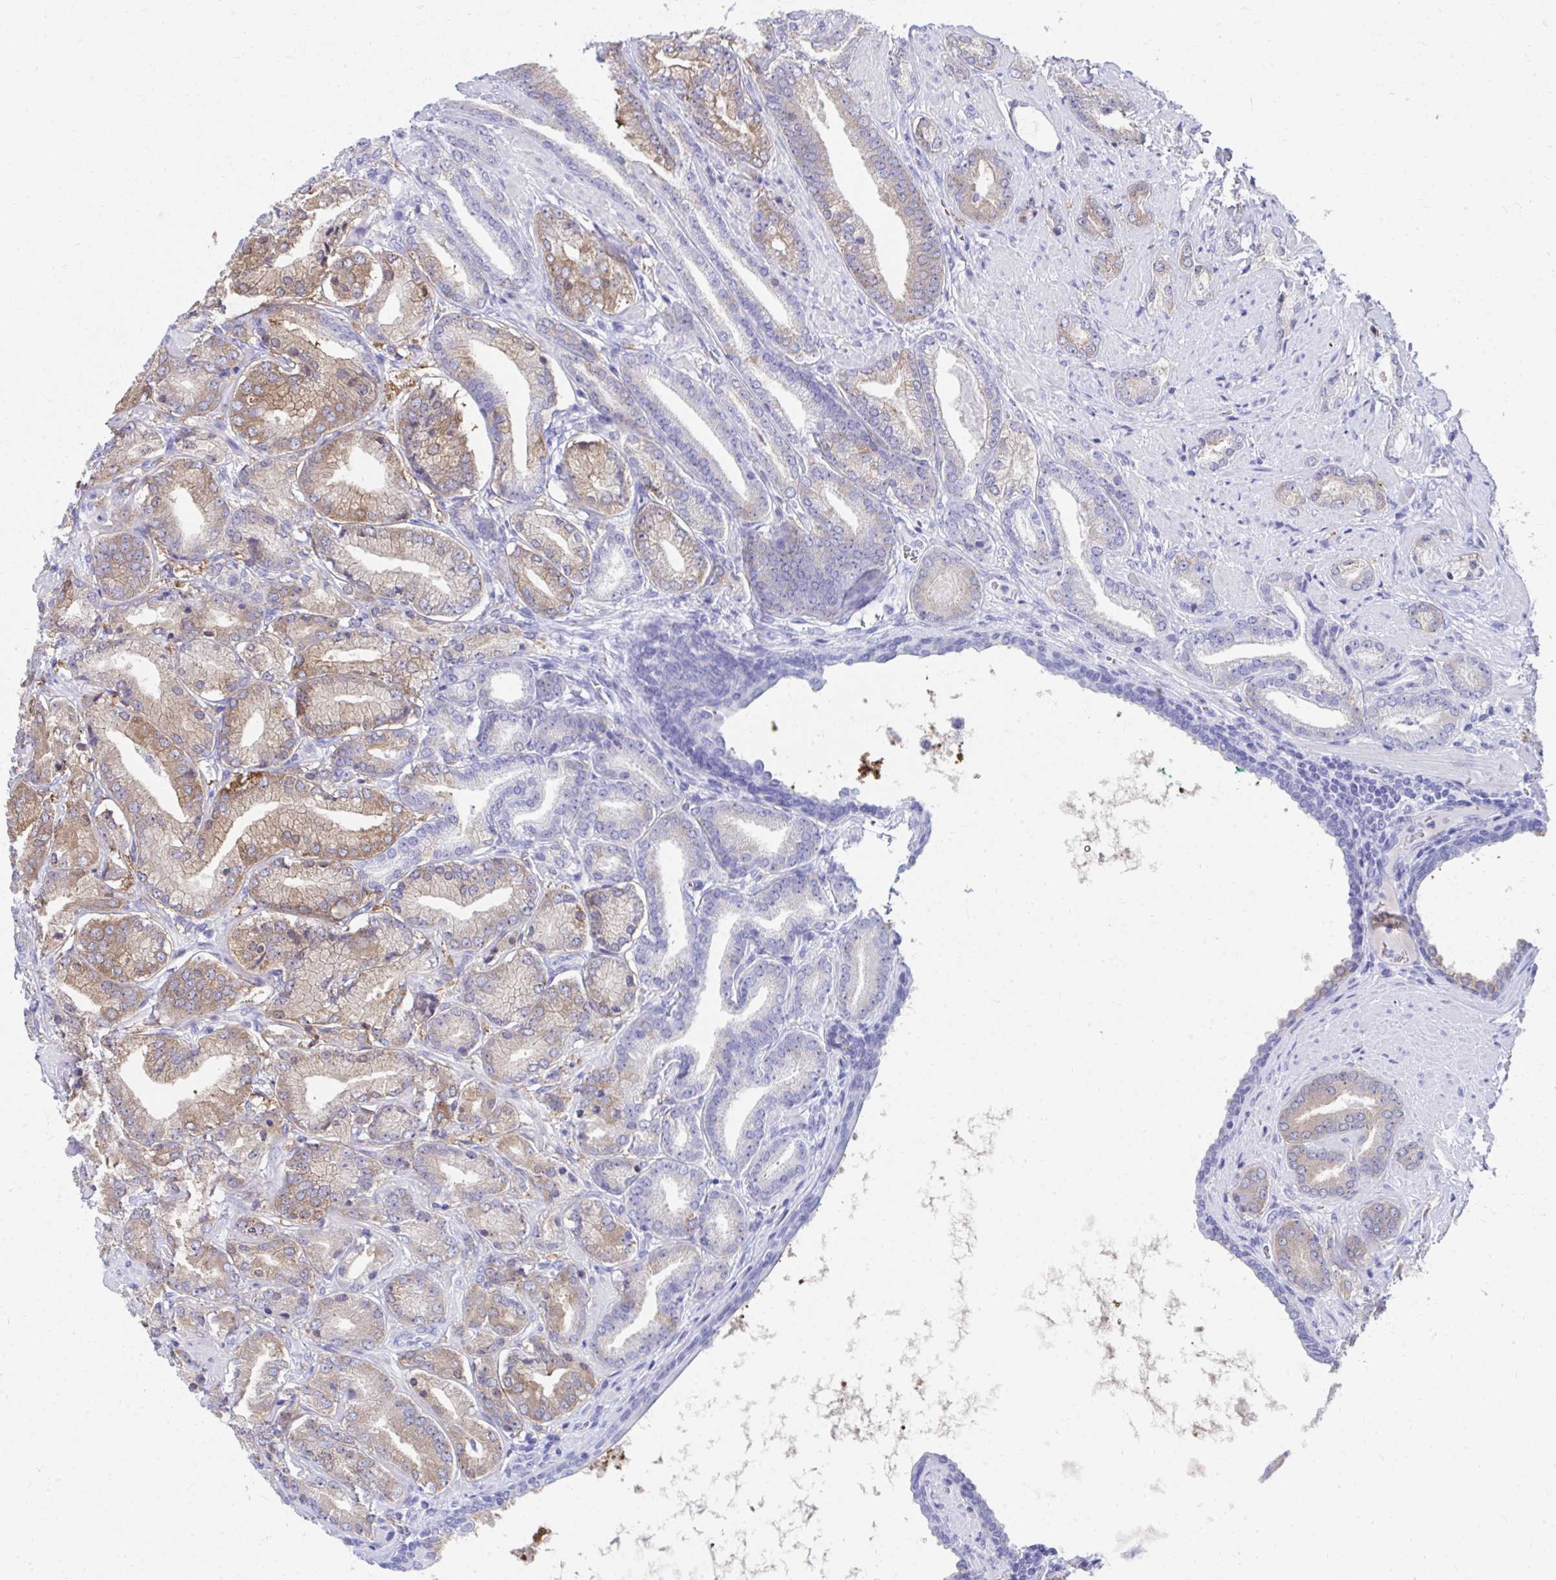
{"staining": {"intensity": "moderate", "quantity": "25%-75%", "location": "cytoplasmic/membranous"}, "tissue": "prostate cancer", "cell_type": "Tumor cells", "image_type": "cancer", "snomed": [{"axis": "morphology", "description": "Adenocarcinoma, High grade"}, {"axis": "topography", "description": "Prostate"}], "caption": "Immunohistochemistry micrograph of neoplastic tissue: high-grade adenocarcinoma (prostate) stained using IHC demonstrates medium levels of moderate protein expression localized specifically in the cytoplasmic/membranous of tumor cells, appearing as a cytoplasmic/membranous brown color.", "gene": "HGD", "patient": {"sex": "male", "age": 56}}